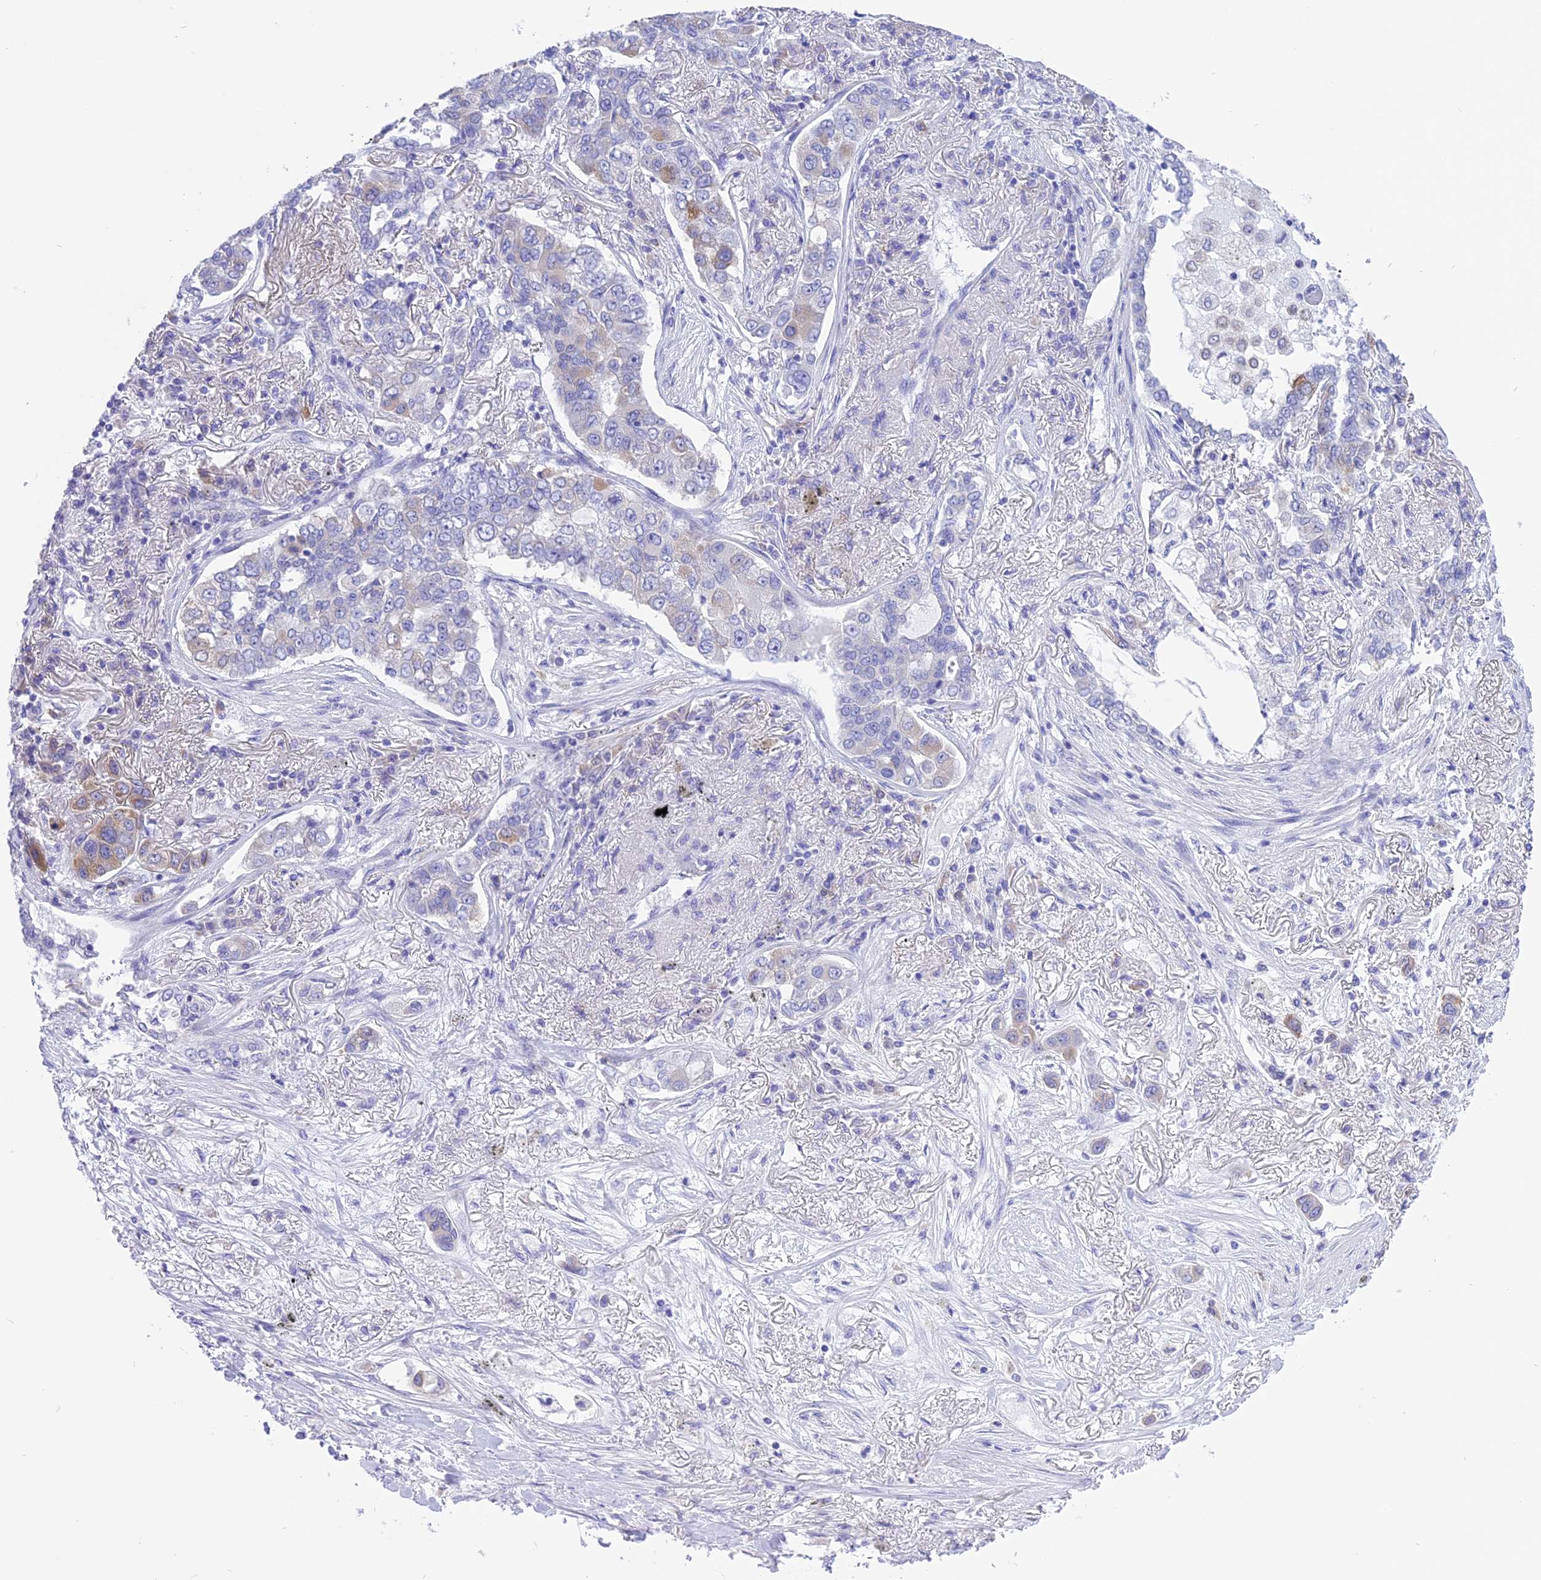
{"staining": {"intensity": "weak", "quantity": "<25%", "location": "cytoplasmic/membranous"}, "tissue": "lung cancer", "cell_type": "Tumor cells", "image_type": "cancer", "snomed": [{"axis": "morphology", "description": "Adenocarcinoma, NOS"}, {"axis": "topography", "description": "Lung"}], "caption": "A high-resolution image shows immunohistochemistry (IHC) staining of adenocarcinoma (lung), which exhibits no significant expression in tumor cells.", "gene": "DCAF16", "patient": {"sex": "male", "age": 49}}